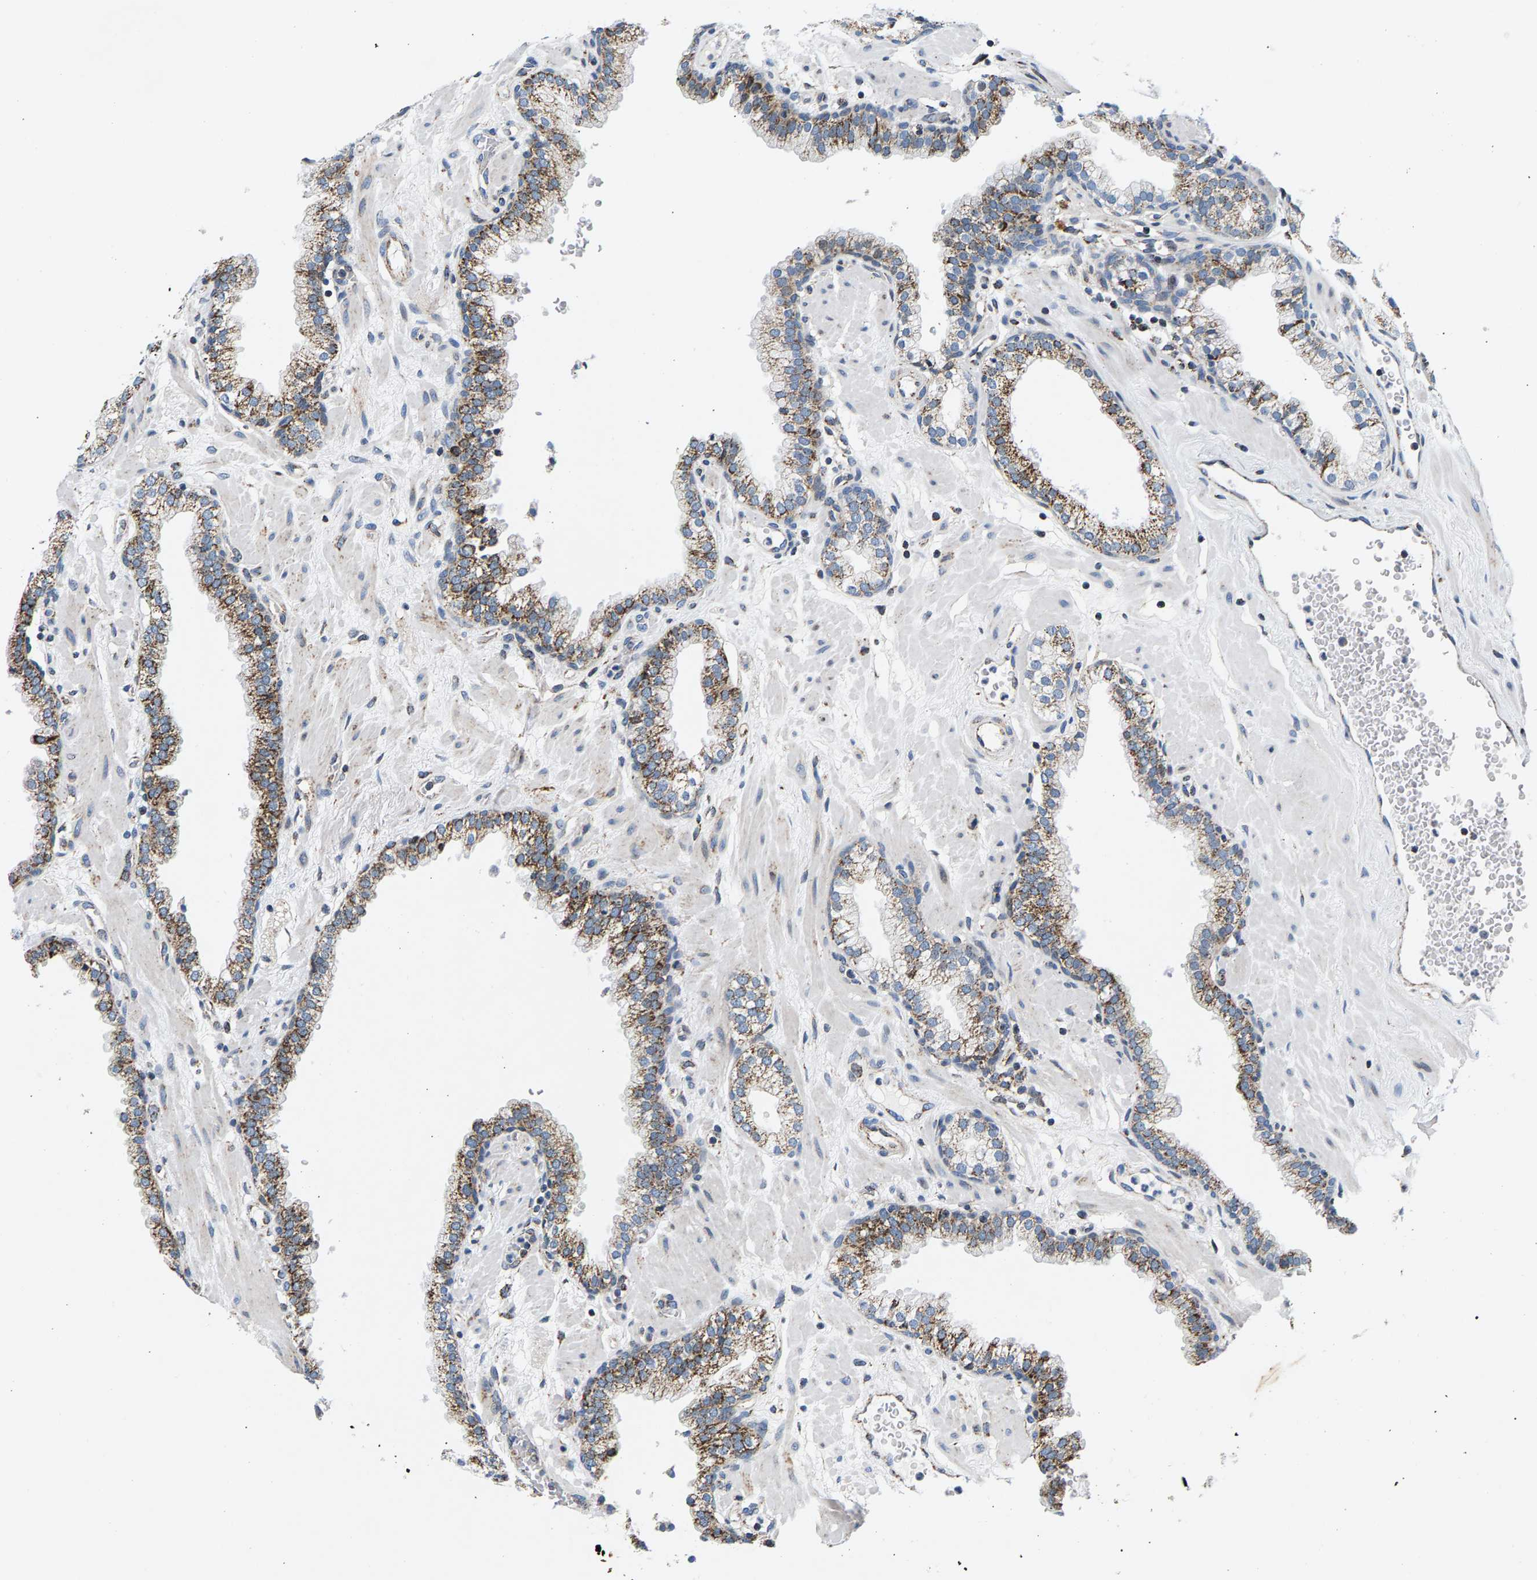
{"staining": {"intensity": "moderate", "quantity": ">75%", "location": "cytoplasmic/membranous"}, "tissue": "prostate", "cell_type": "Glandular cells", "image_type": "normal", "snomed": [{"axis": "morphology", "description": "Normal tissue, NOS"}, {"axis": "morphology", "description": "Urothelial carcinoma, Low grade"}, {"axis": "topography", "description": "Urinary bladder"}, {"axis": "topography", "description": "Prostate"}], "caption": "IHC staining of benign prostate, which exhibits medium levels of moderate cytoplasmic/membranous positivity in about >75% of glandular cells indicating moderate cytoplasmic/membranous protein expression. The staining was performed using DAB (3,3'-diaminobenzidine) (brown) for protein detection and nuclei were counterstained in hematoxylin (blue).", "gene": "PDE1A", "patient": {"sex": "male", "age": 60}}